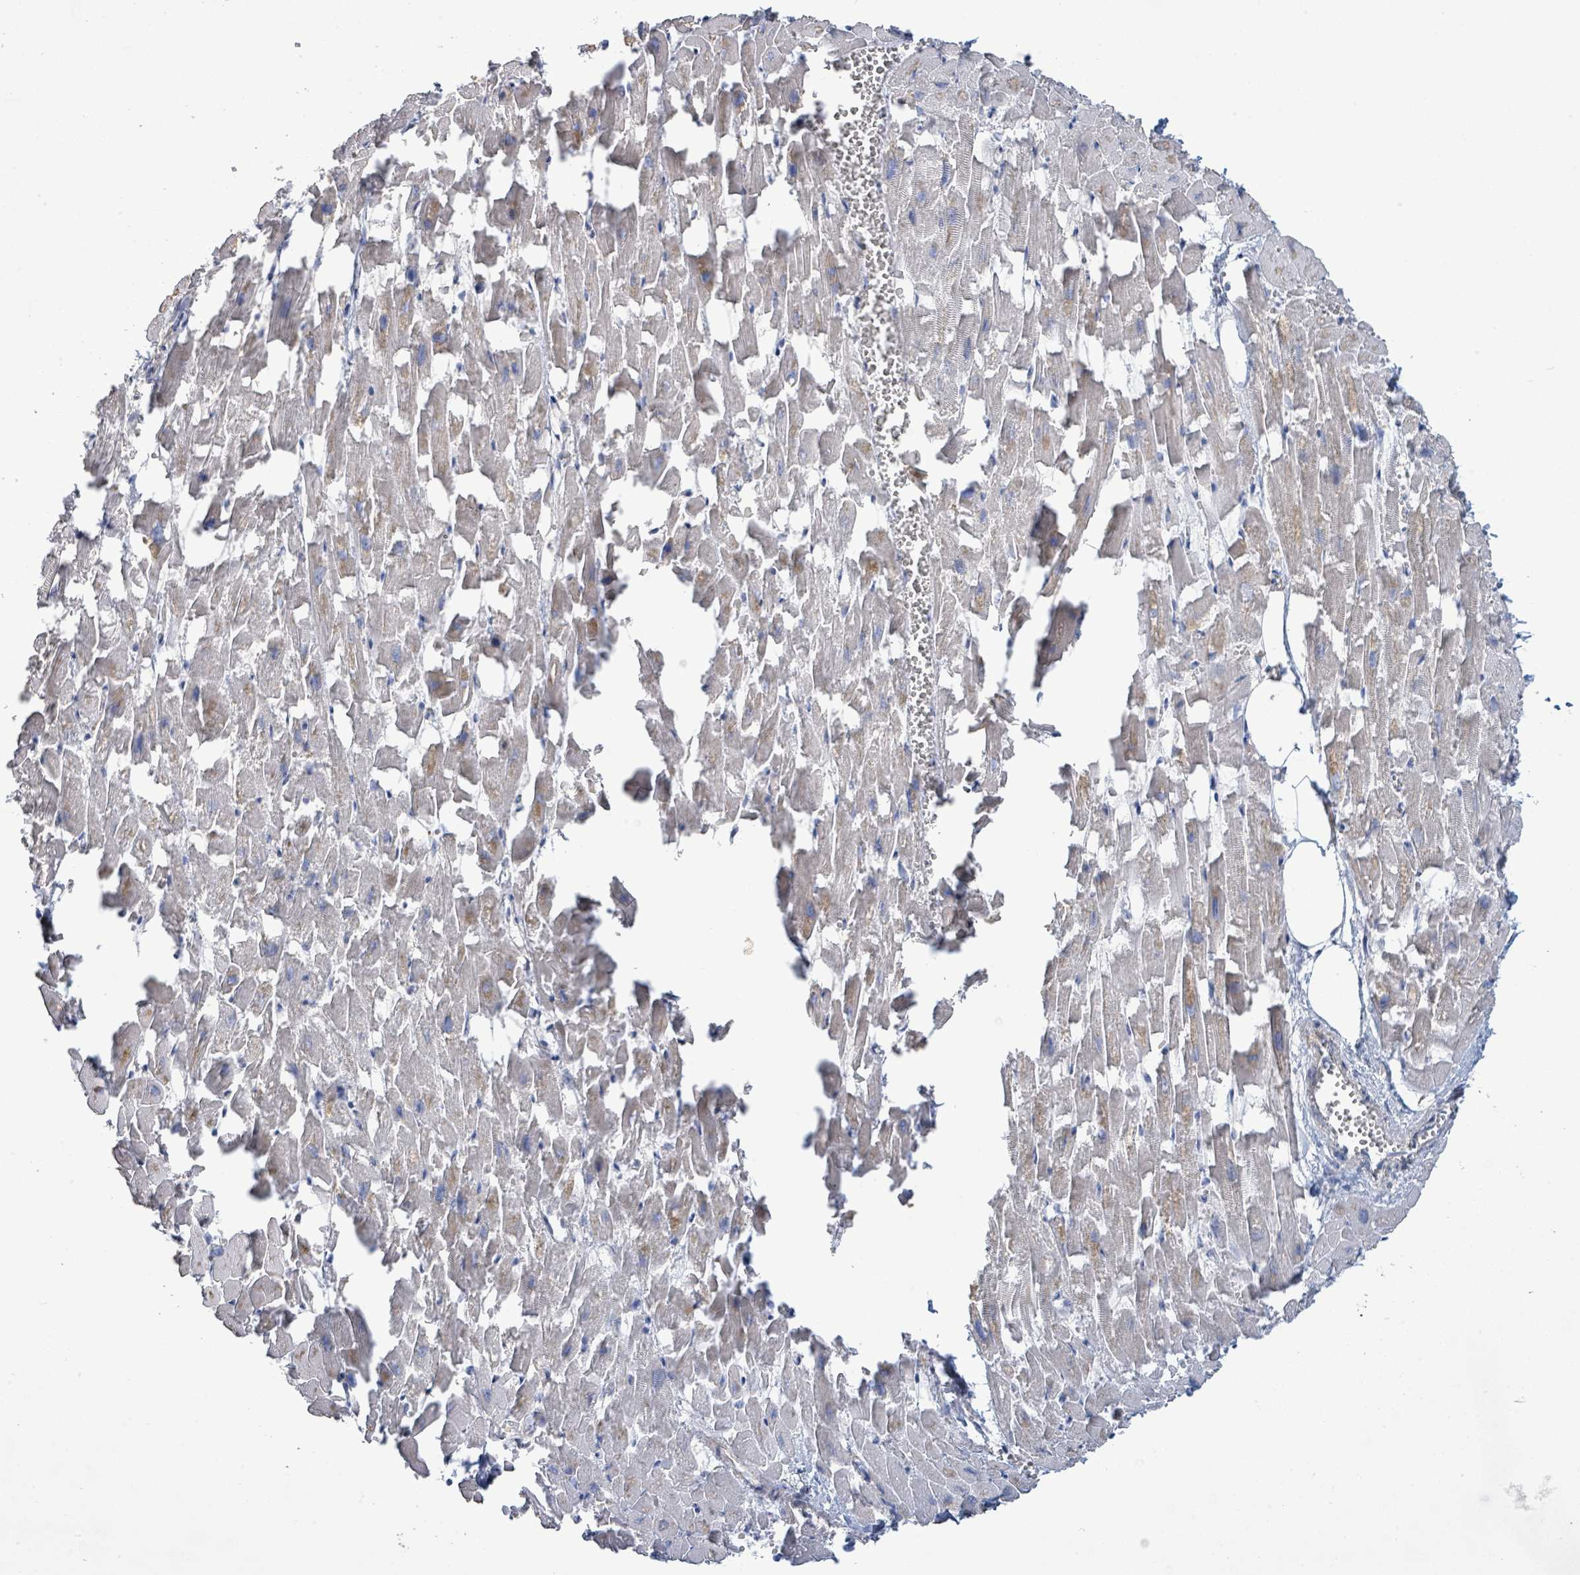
{"staining": {"intensity": "moderate", "quantity": ">75%", "location": "cytoplasmic/membranous"}, "tissue": "heart muscle", "cell_type": "Cardiomyocytes", "image_type": "normal", "snomed": [{"axis": "morphology", "description": "Normal tissue, NOS"}, {"axis": "topography", "description": "Heart"}], "caption": "Immunohistochemistry photomicrograph of unremarkable heart muscle: human heart muscle stained using immunohistochemistry displays medium levels of moderate protein expression localized specifically in the cytoplasmic/membranous of cardiomyocytes, appearing as a cytoplasmic/membranous brown color.", "gene": "ALG12", "patient": {"sex": "female", "age": 64}}